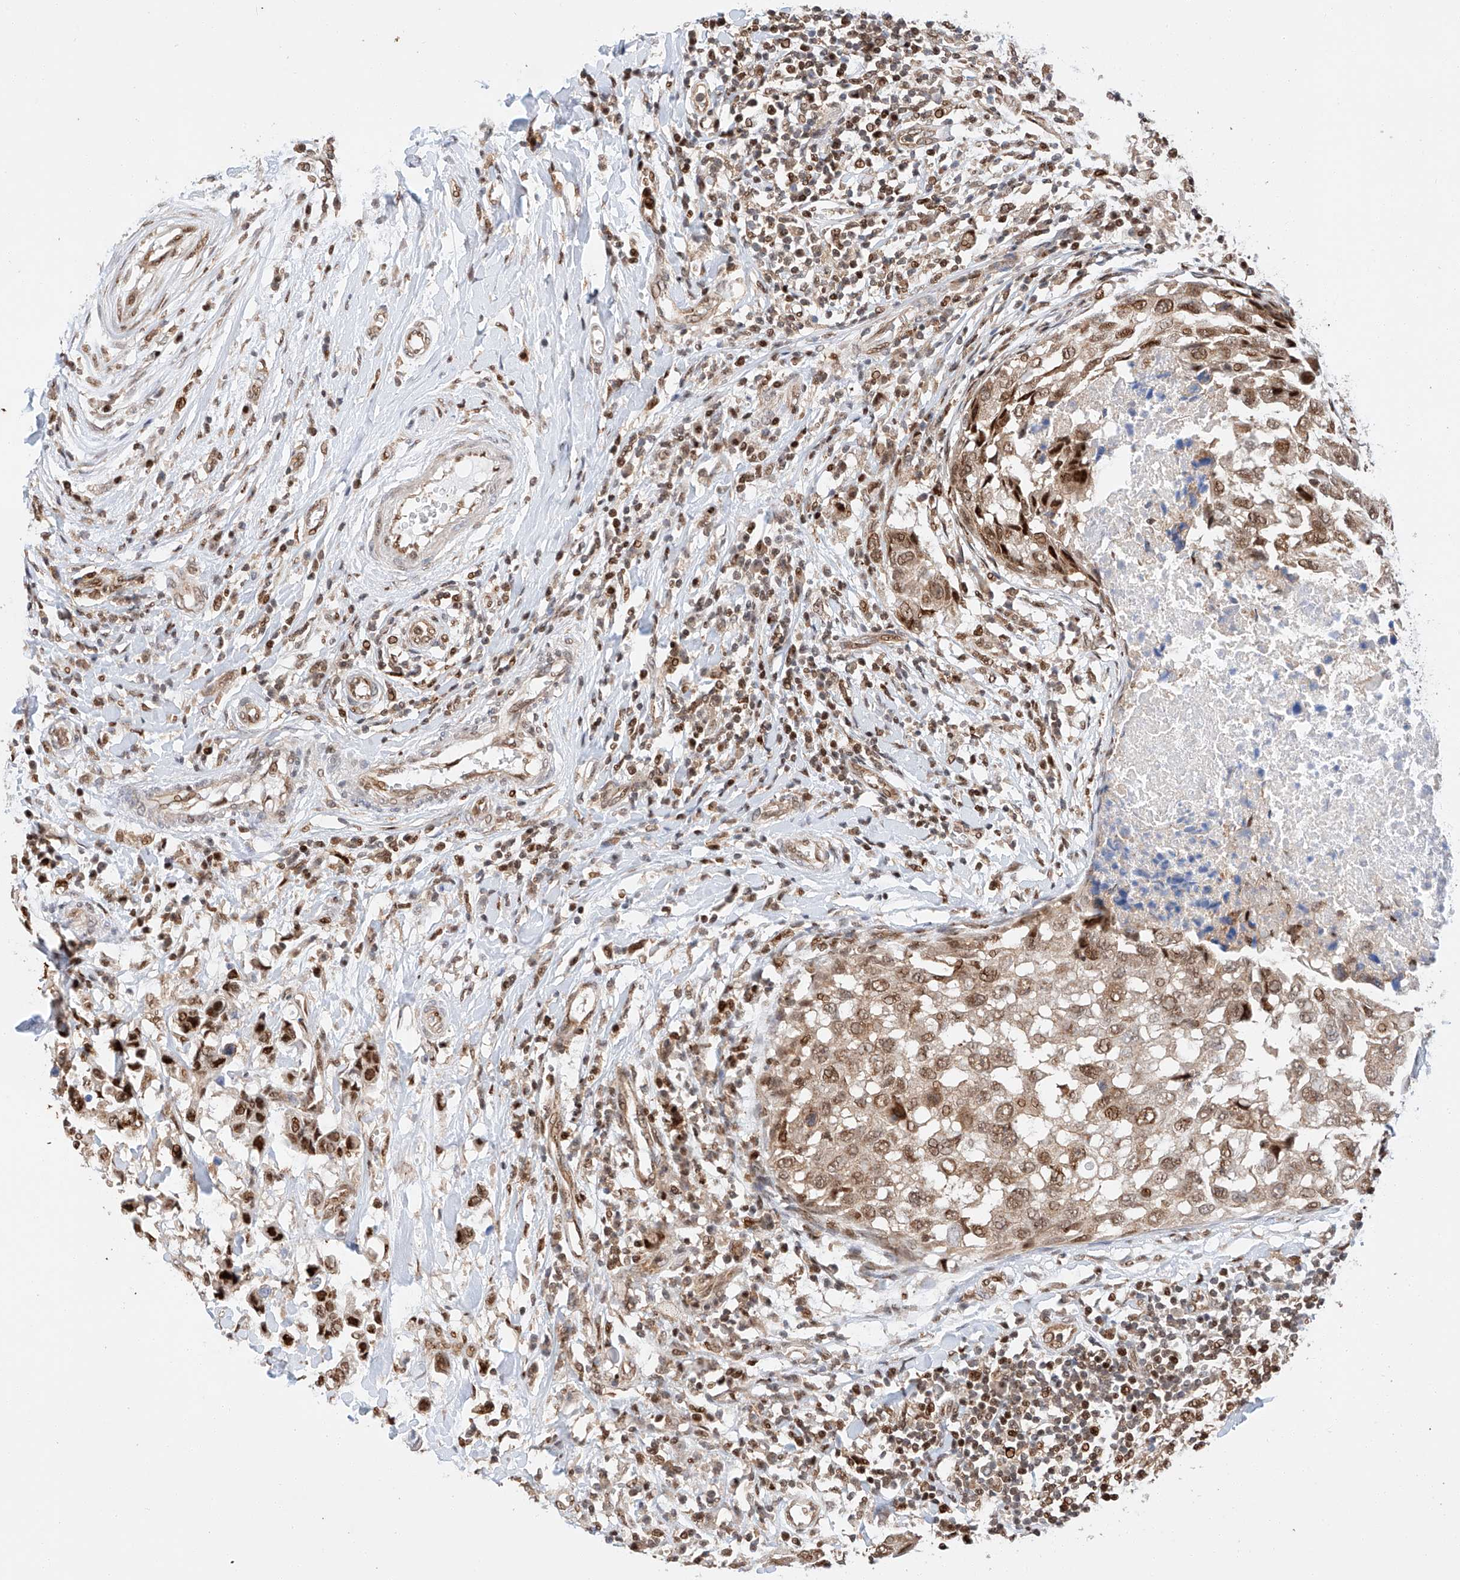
{"staining": {"intensity": "moderate", "quantity": ">75%", "location": "cytoplasmic/membranous,nuclear"}, "tissue": "breast cancer", "cell_type": "Tumor cells", "image_type": "cancer", "snomed": [{"axis": "morphology", "description": "Duct carcinoma"}, {"axis": "topography", "description": "Breast"}], "caption": "The immunohistochemical stain shows moderate cytoplasmic/membranous and nuclear positivity in tumor cells of breast cancer (intraductal carcinoma) tissue.", "gene": "HDAC9", "patient": {"sex": "female", "age": 27}}